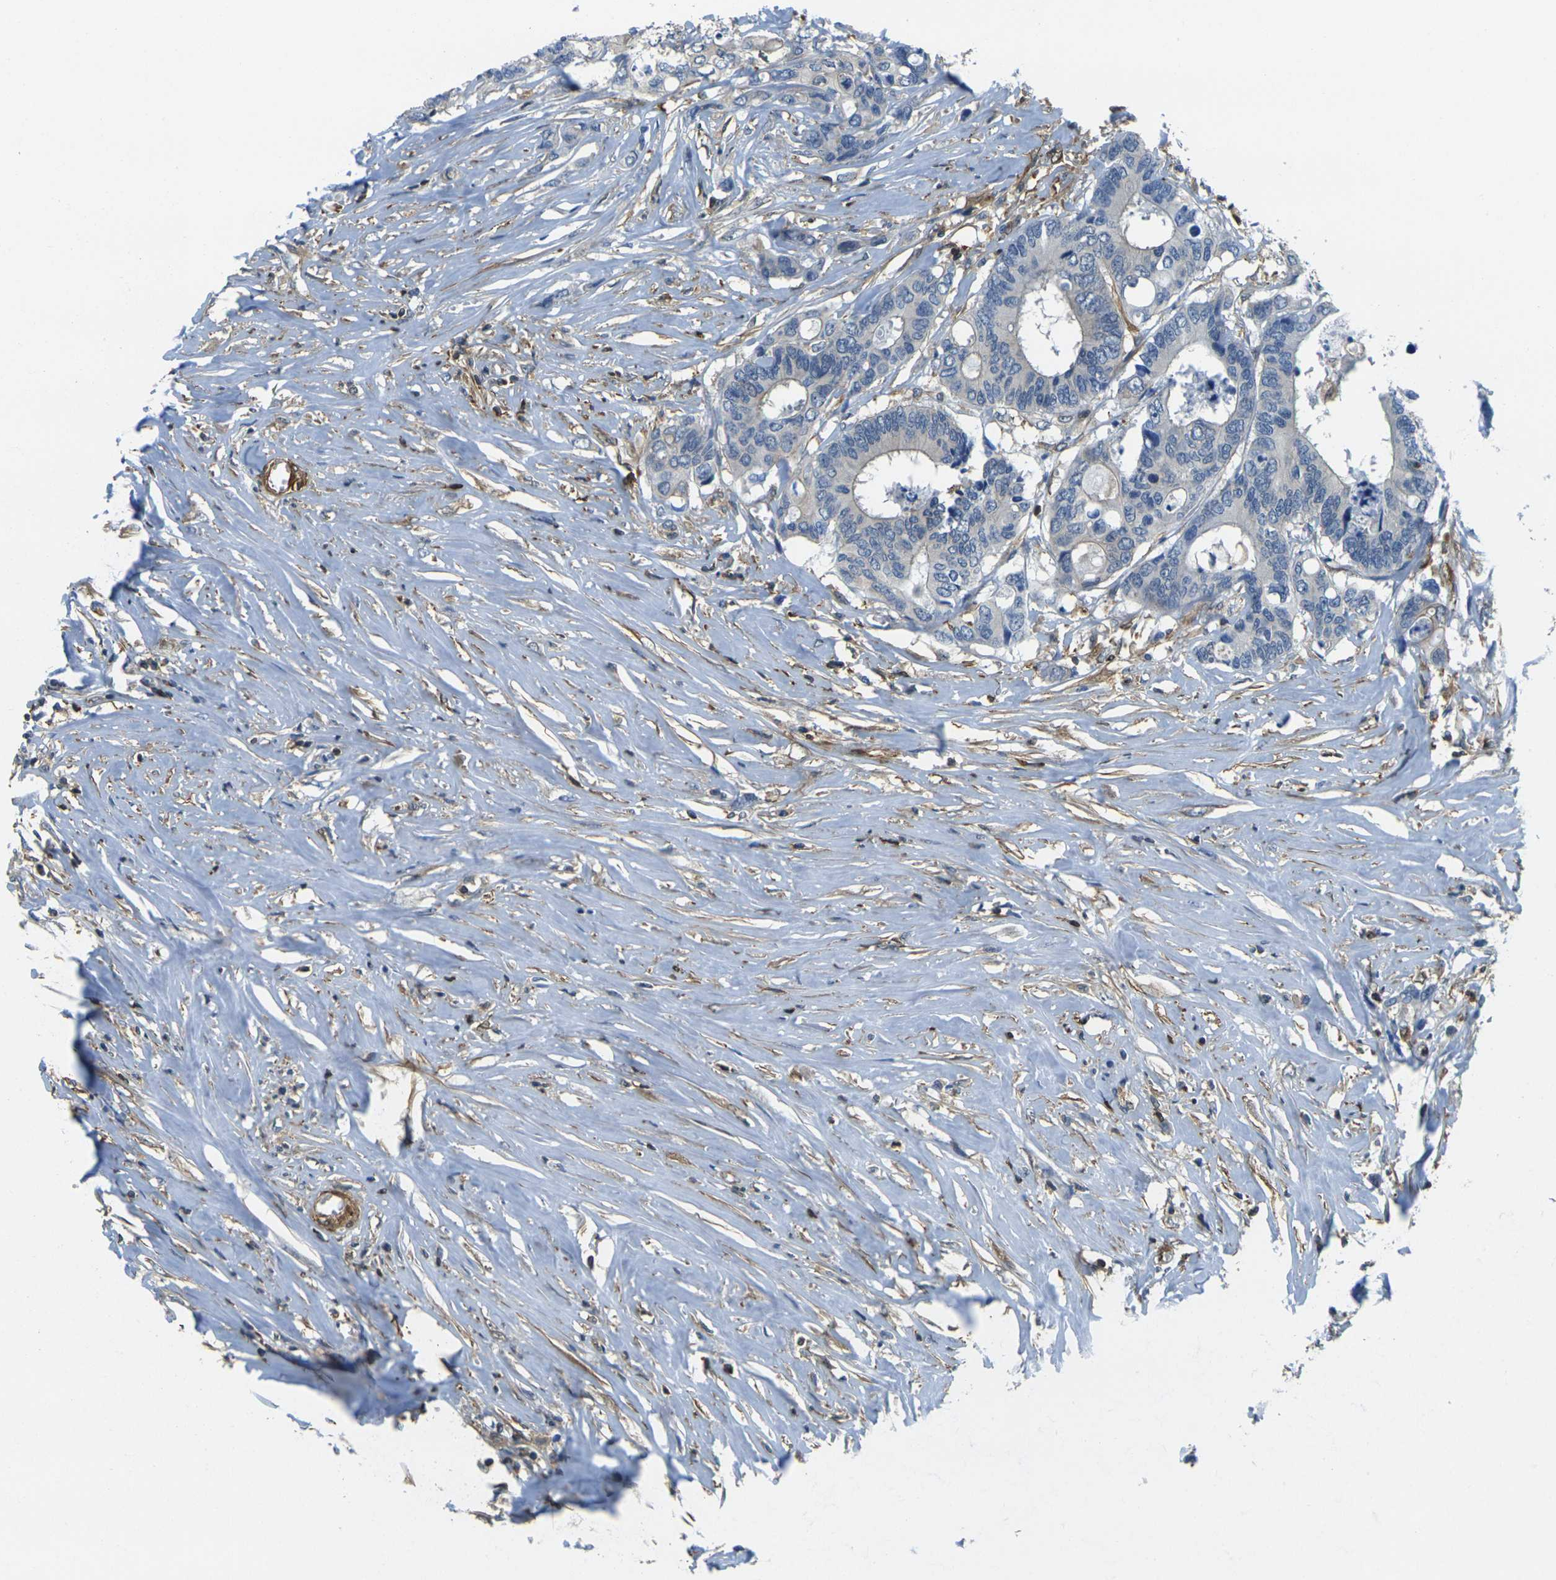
{"staining": {"intensity": "negative", "quantity": "none", "location": "none"}, "tissue": "colorectal cancer", "cell_type": "Tumor cells", "image_type": "cancer", "snomed": [{"axis": "morphology", "description": "Adenocarcinoma, NOS"}, {"axis": "topography", "description": "Rectum"}], "caption": "Immunohistochemical staining of human adenocarcinoma (colorectal) demonstrates no significant staining in tumor cells.", "gene": "LASP1", "patient": {"sex": "male", "age": 55}}